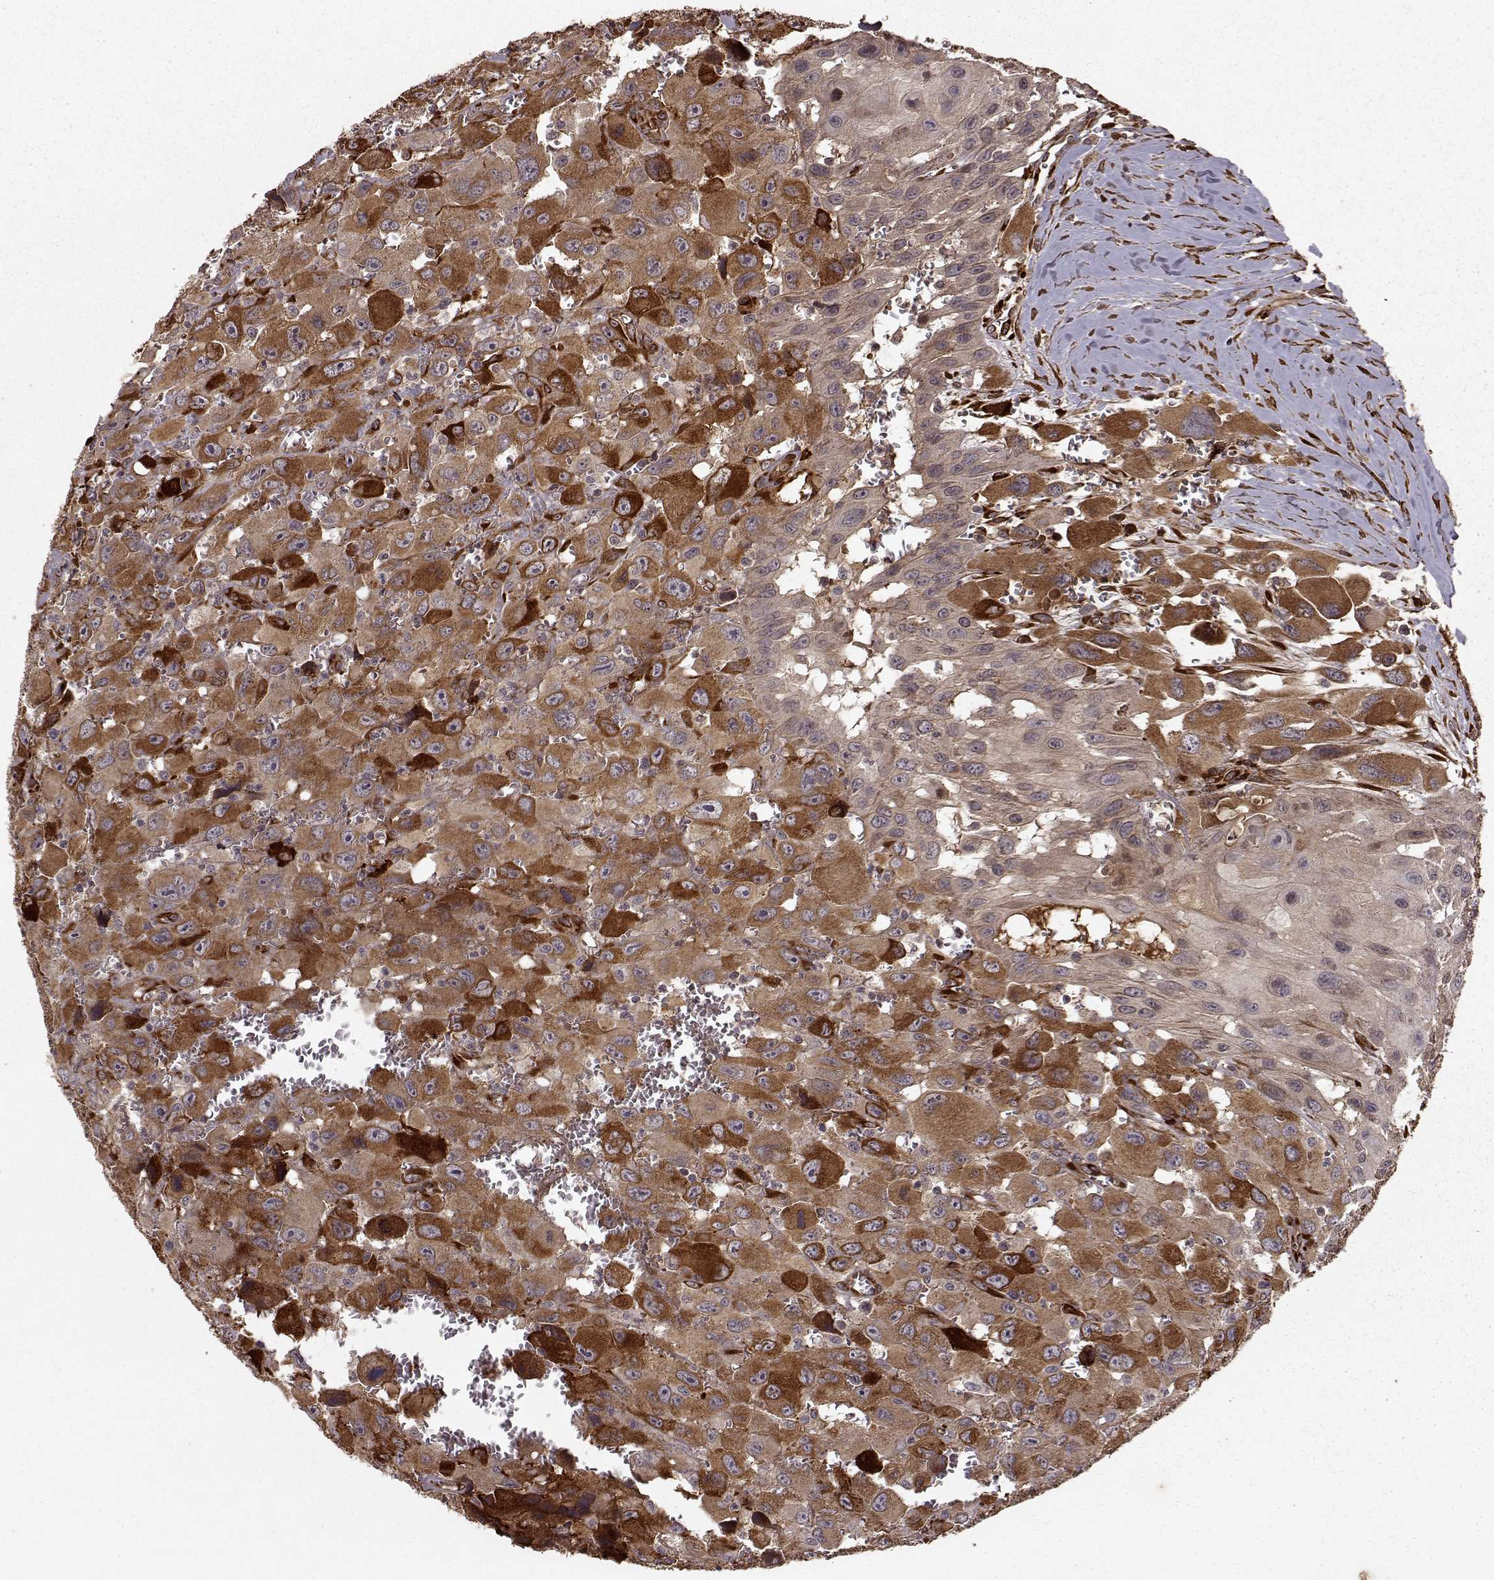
{"staining": {"intensity": "strong", "quantity": "25%-75%", "location": "cytoplasmic/membranous"}, "tissue": "head and neck cancer", "cell_type": "Tumor cells", "image_type": "cancer", "snomed": [{"axis": "morphology", "description": "Squamous cell carcinoma, NOS"}, {"axis": "morphology", "description": "Squamous cell carcinoma, metastatic, NOS"}, {"axis": "topography", "description": "Oral tissue"}, {"axis": "topography", "description": "Head-Neck"}], "caption": "There is high levels of strong cytoplasmic/membranous expression in tumor cells of head and neck cancer, as demonstrated by immunohistochemical staining (brown color).", "gene": "FSTL1", "patient": {"sex": "female", "age": 85}}